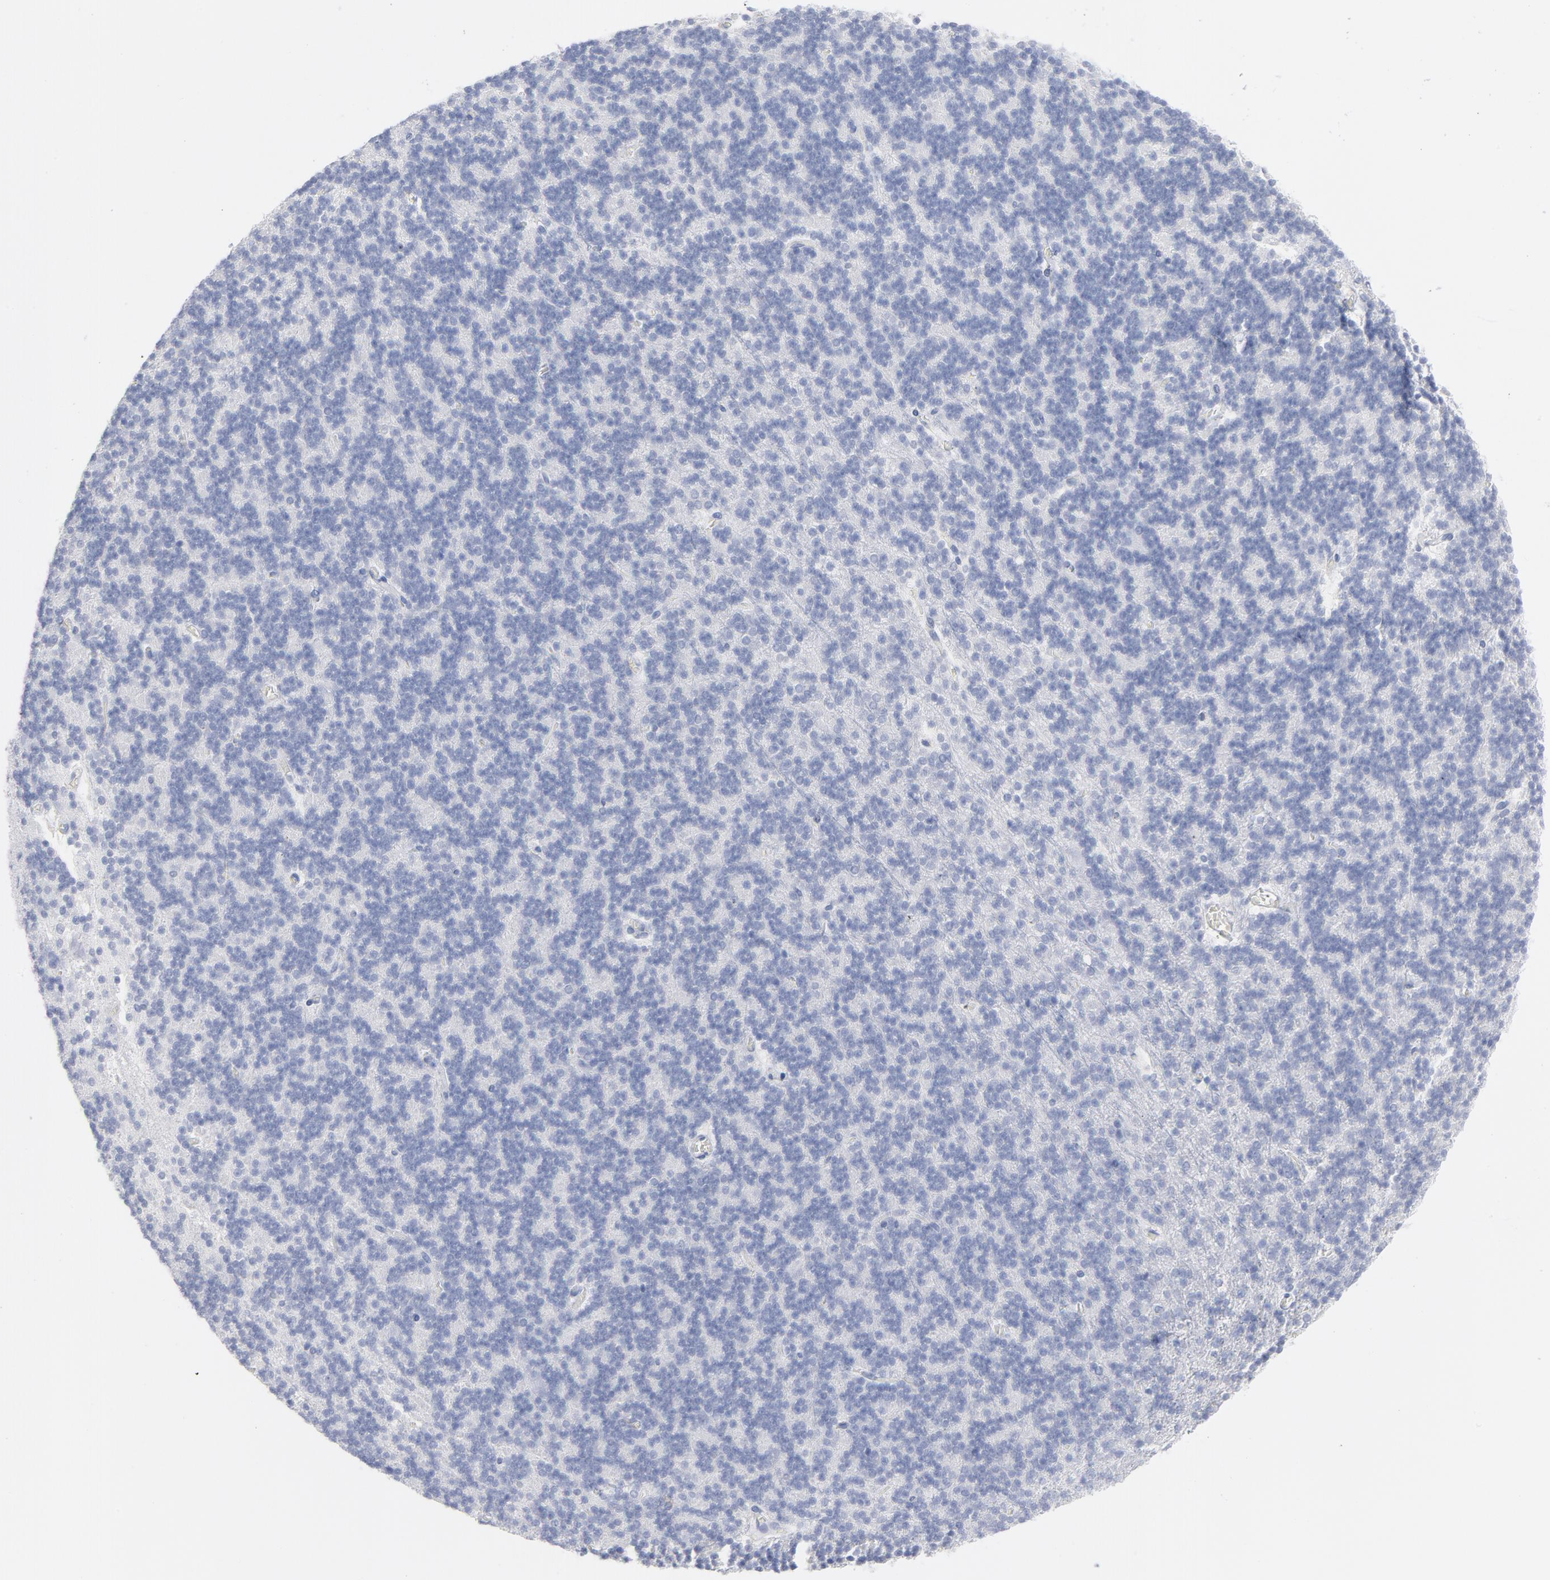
{"staining": {"intensity": "negative", "quantity": "none", "location": "none"}, "tissue": "cerebellum", "cell_type": "Cells in granular layer", "image_type": "normal", "snomed": [{"axis": "morphology", "description": "Normal tissue, NOS"}, {"axis": "topography", "description": "Cerebellum"}], "caption": "Immunohistochemistry histopathology image of unremarkable cerebellum: human cerebellum stained with DAB displays no significant protein staining in cells in granular layer.", "gene": "P2RY8", "patient": {"sex": "female", "age": 19}}